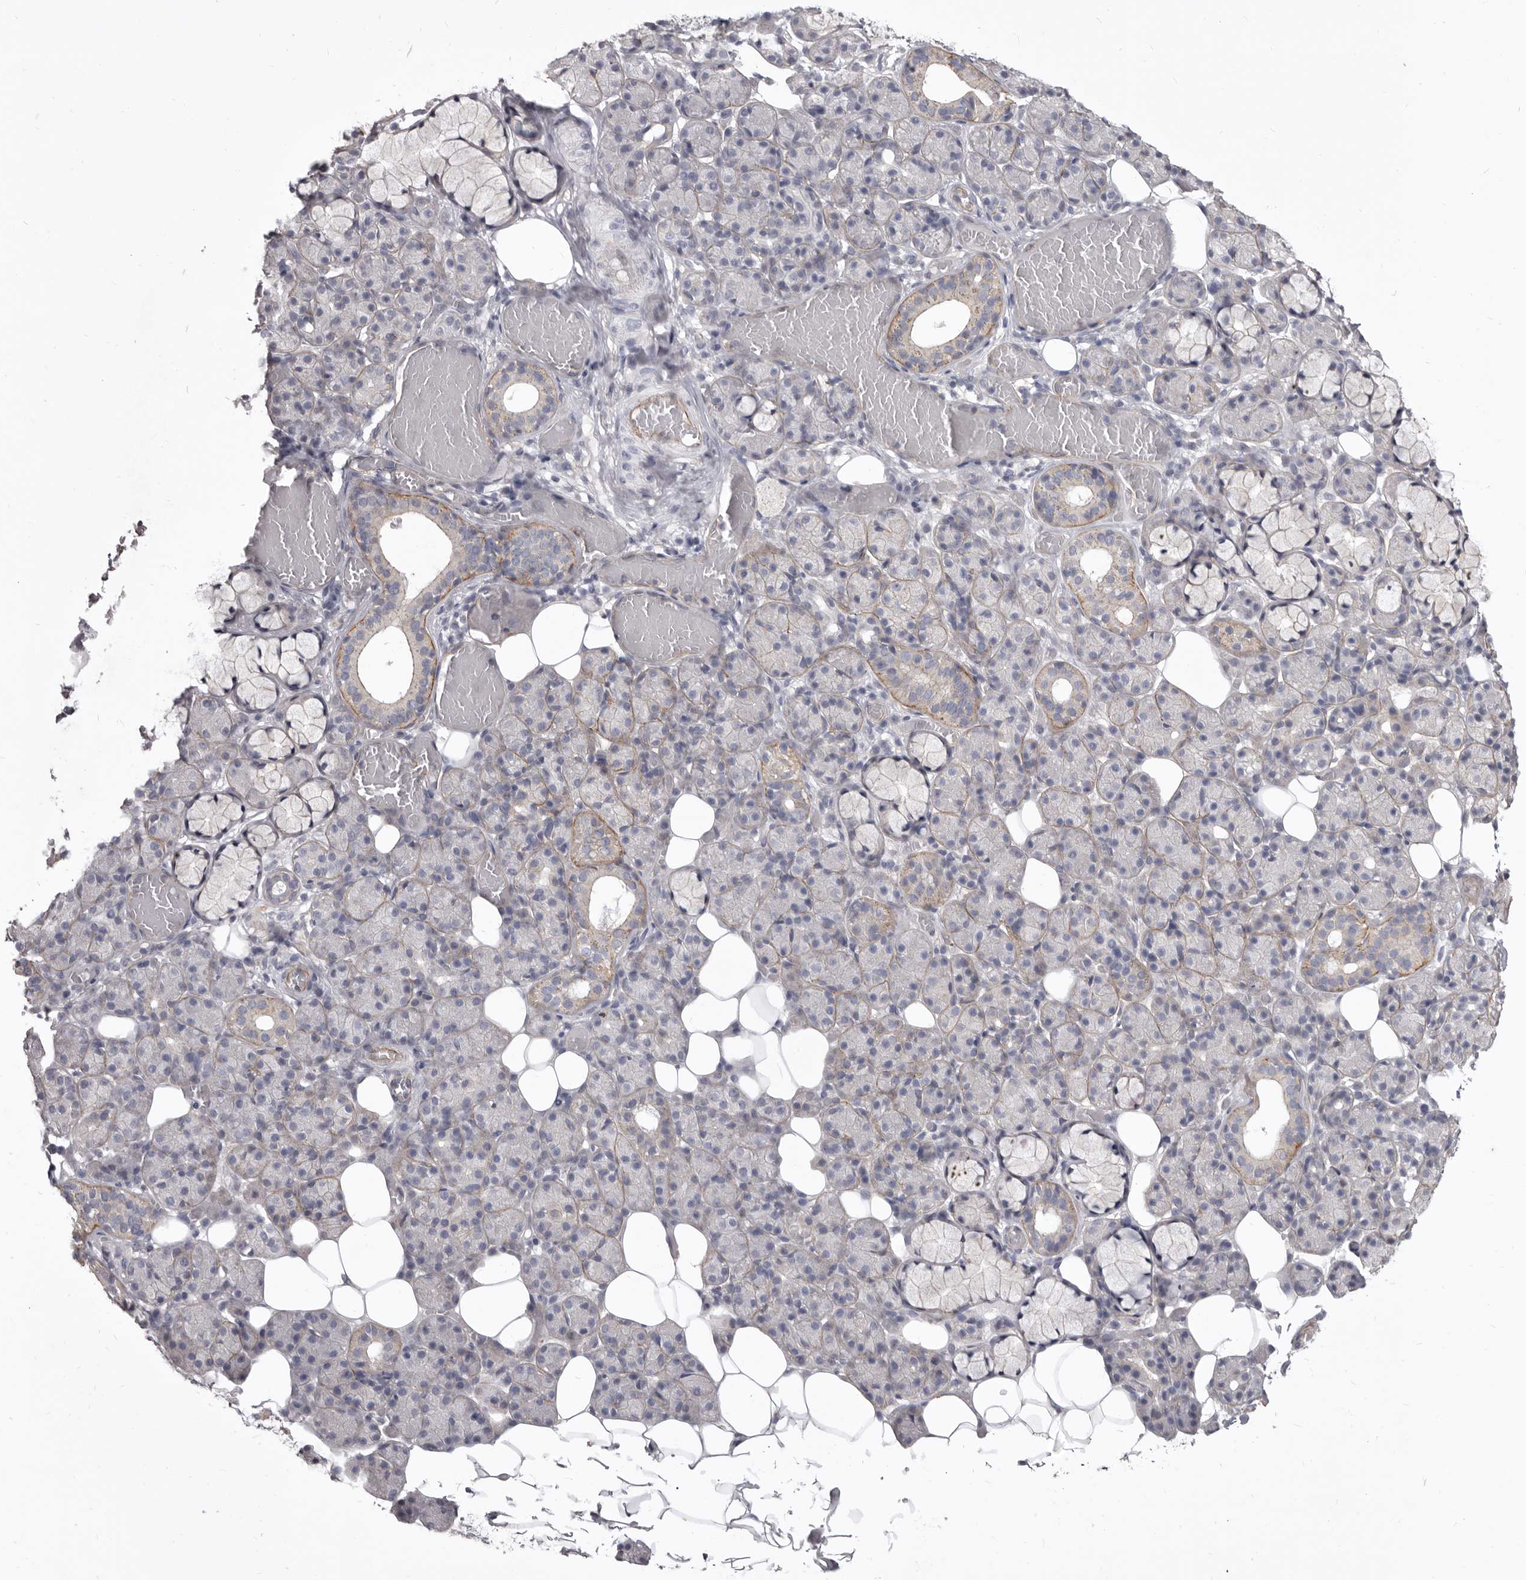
{"staining": {"intensity": "negative", "quantity": "none", "location": "none"}, "tissue": "salivary gland", "cell_type": "Glandular cells", "image_type": "normal", "snomed": [{"axis": "morphology", "description": "Normal tissue, NOS"}, {"axis": "topography", "description": "Salivary gland"}], "caption": "Immunohistochemistry (IHC) histopathology image of unremarkable salivary gland: human salivary gland stained with DAB (3,3'-diaminobenzidine) reveals no significant protein expression in glandular cells. Brightfield microscopy of immunohistochemistry stained with DAB (brown) and hematoxylin (blue), captured at high magnification.", "gene": "P2RX6", "patient": {"sex": "male", "age": 63}}